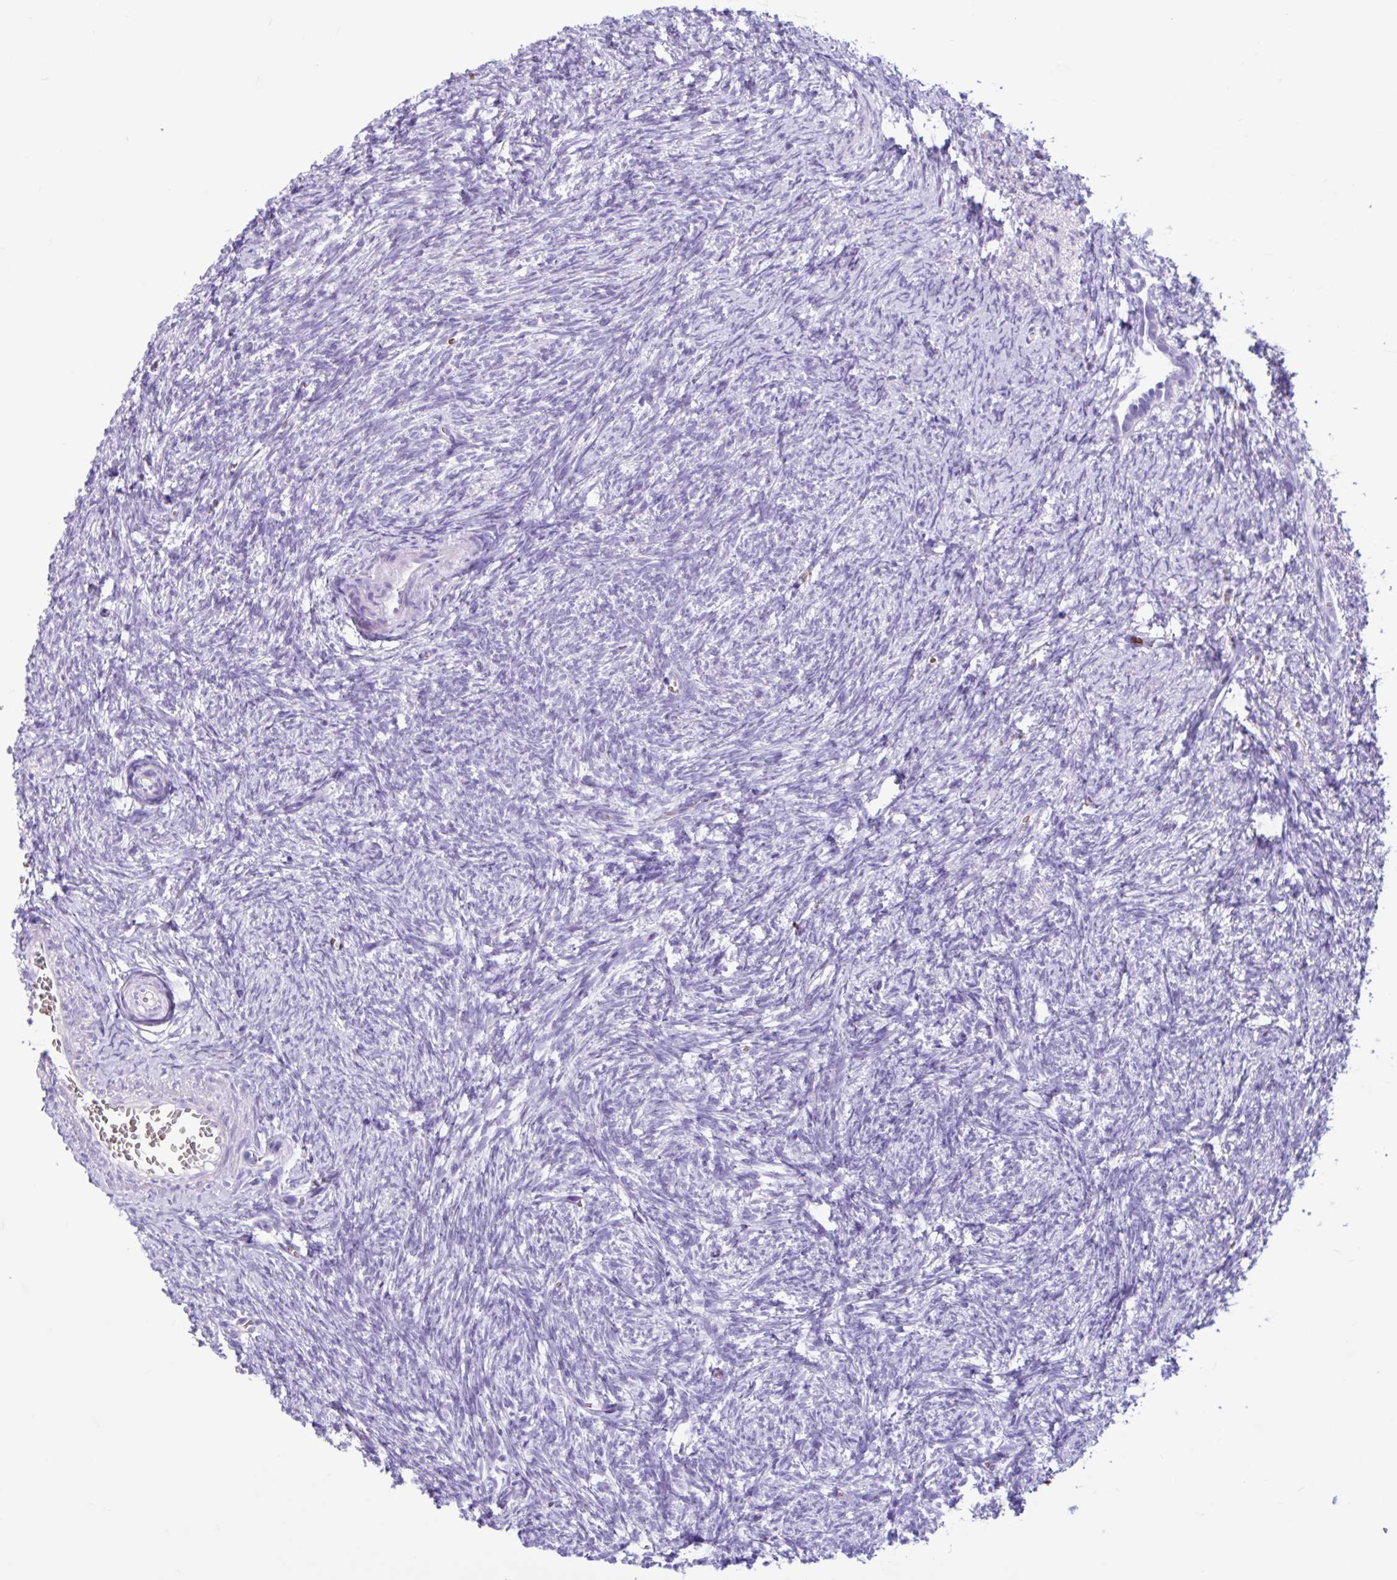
{"staining": {"intensity": "negative", "quantity": "none", "location": "none"}, "tissue": "ovary", "cell_type": "Follicle cells", "image_type": "normal", "snomed": [{"axis": "morphology", "description": "Normal tissue, NOS"}, {"axis": "topography", "description": "Ovary"}], "caption": "High power microscopy image of an IHC photomicrograph of normal ovary, revealing no significant expression in follicle cells. Brightfield microscopy of immunohistochemistry stained with DAB (3,3'-diaminobenzidine) (brown) and hematoxylin (blue), captured at high magnification.", "gene": "TMEM79", "patient": {"sex": "female", "age": 41}}